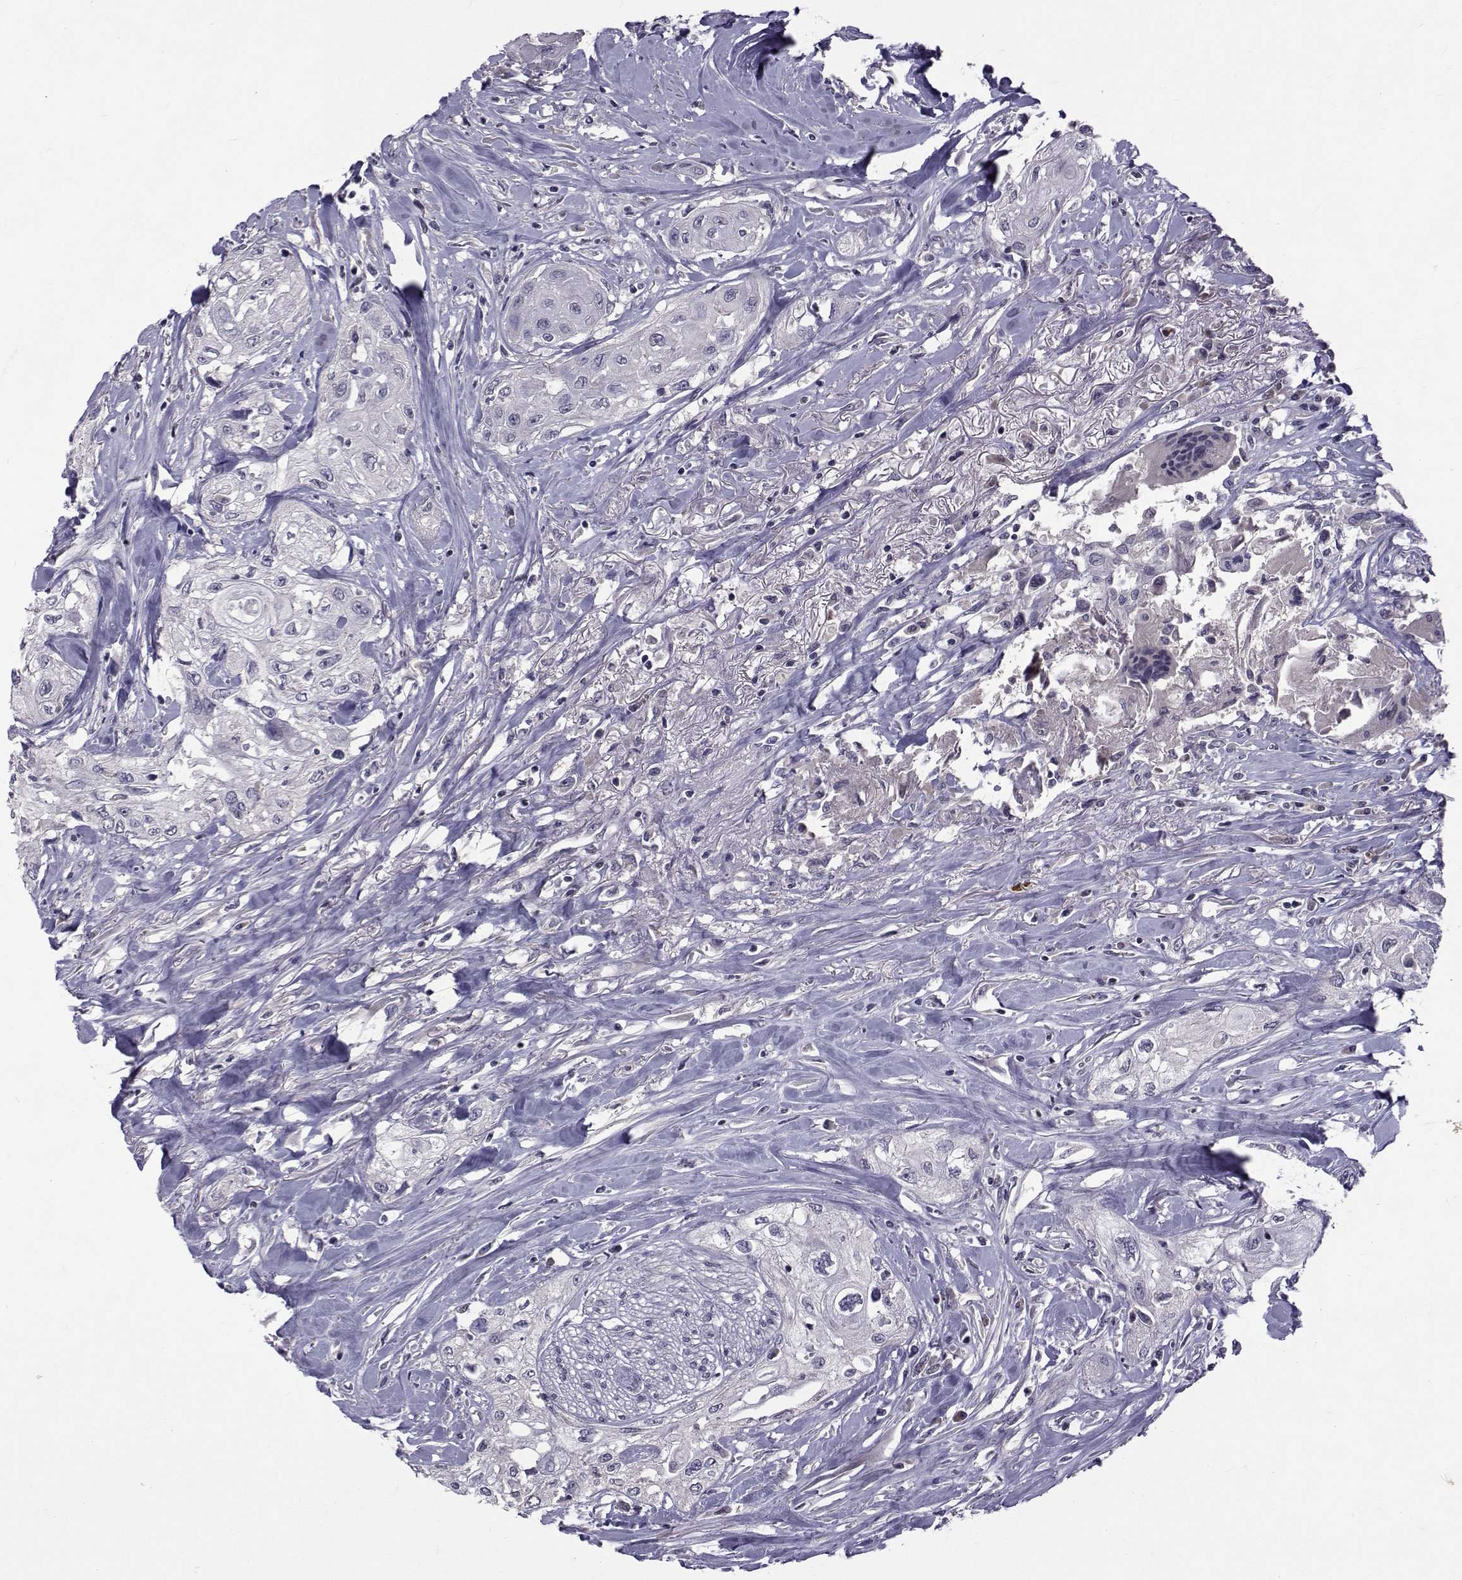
{"staining": {"intensity": "negative", "quantity": "none", "location": "none"}, "tissue": "head and neck cancer", "cell_type": "Tumor cells", "image_type": "cancer", "snomed": [{"axis": "morphology", "description": "Normal tissue, NOS"}, {"axis": "morphology", "description": "Squamous cell carcinoma, NOS"}, {"axis": "topography", "description": "Oral tissue"}, {"axis": "topography", "description": "Peripheral nerve tissue"}, {"axis": "topography", "description": "Head-Neck"}], "caption": "An immunohistochemistry (IHC) histopathology image of squamous cell carcinoma (head and neck) is shown. There is no staining in tumor cells of squamous cell carcinoma (head and neck).", "gene": "TNFRSF11B", "patient": {"sex": "female", "age": 59}}